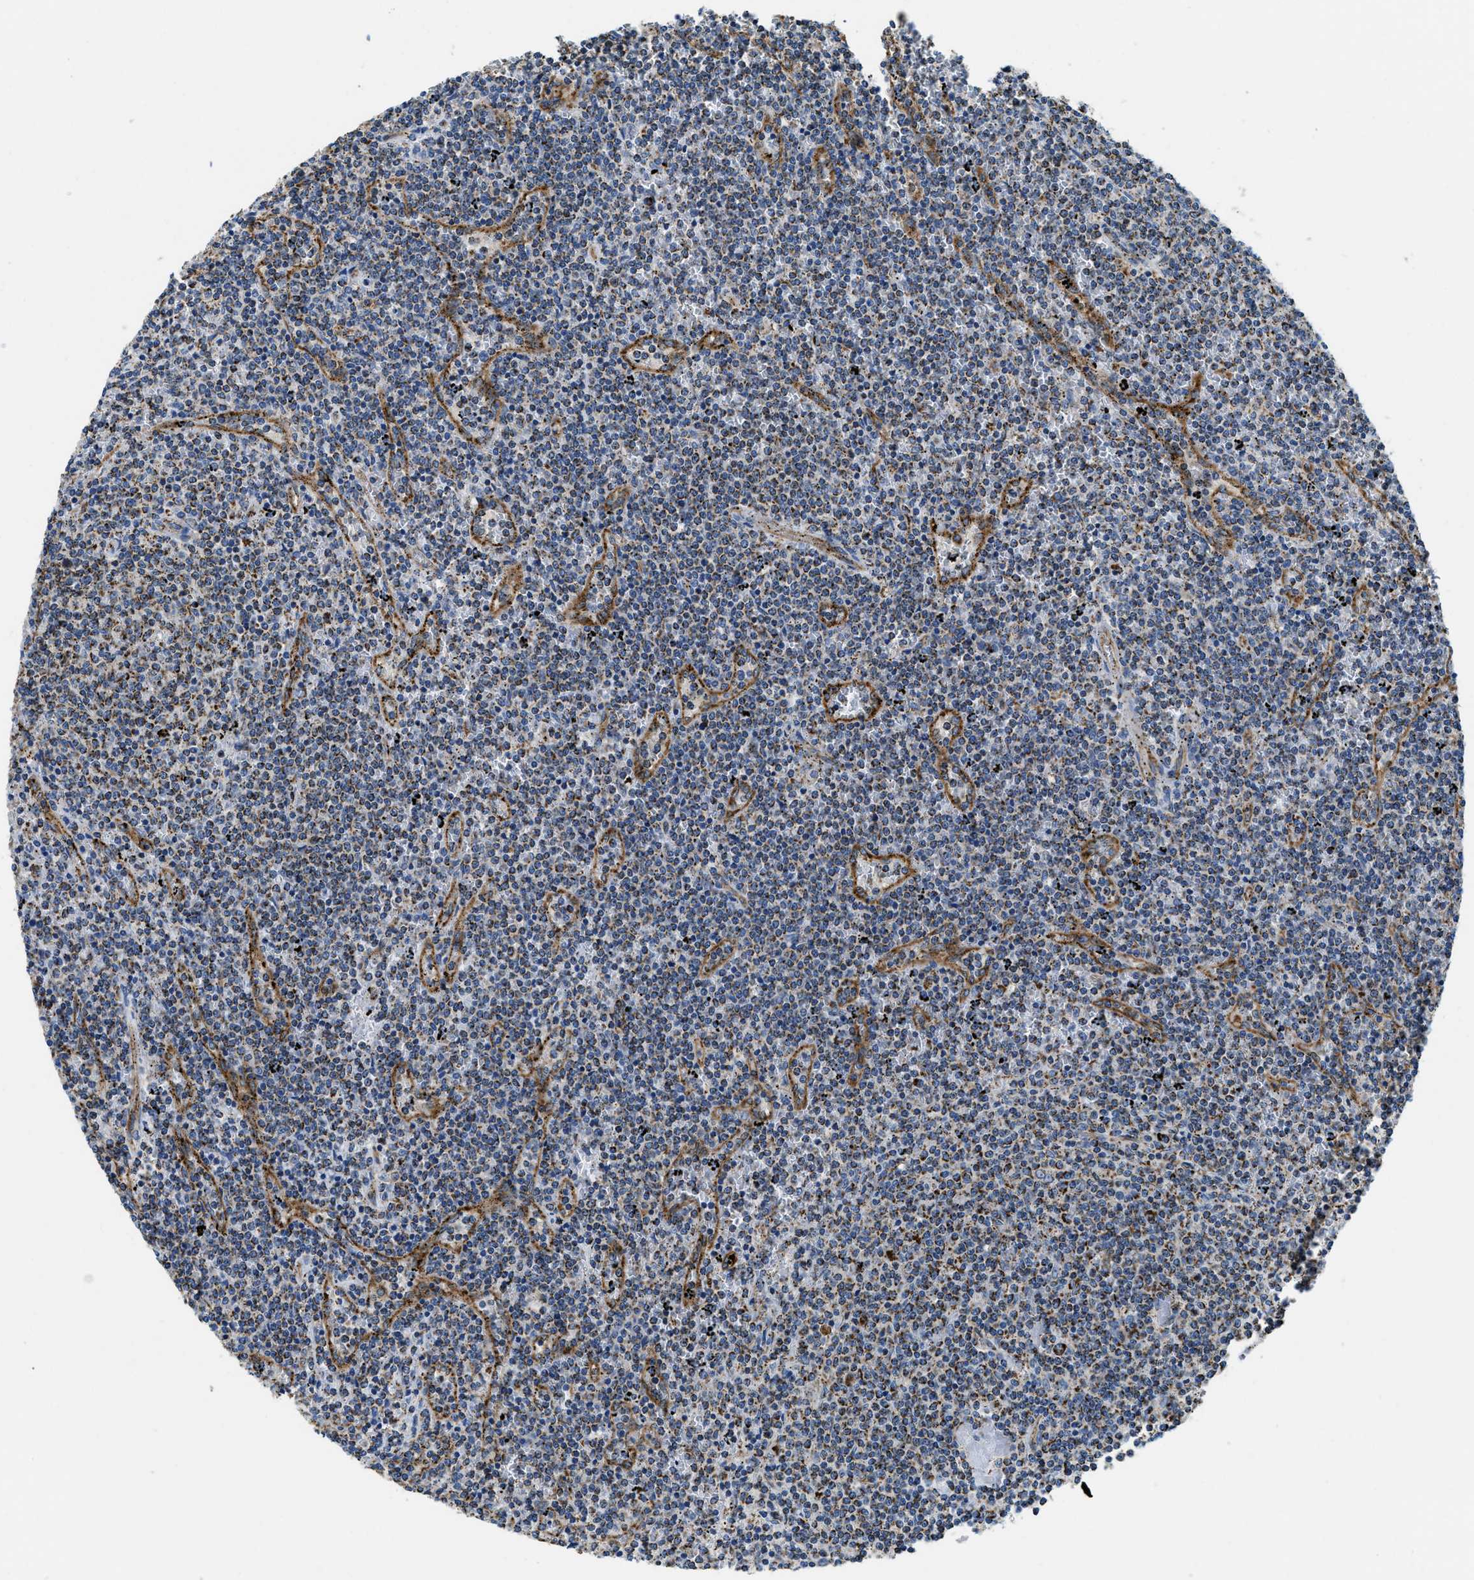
{"staining": {"intensity": "strong", "quantity": "25%-75%", "location": "cytoplasmic/membranous"}, "tissue": "lymphoma", "cell_type": "Tumor cells", "image_type": "cancer", "snomed": [{"axis": "morphology", "description": "Malignant lymphoma, non-Hodgkin's type, Low grade"}, {"axis": "topography", "description": "Spleen"}], "caption": "Tumor cells demonstrate strong cytoplasmic/membranous staining in about 25%-75% of cells in lymphoma.", "gene": "STK33", "patient": {"sex": "female", "age": 50}}